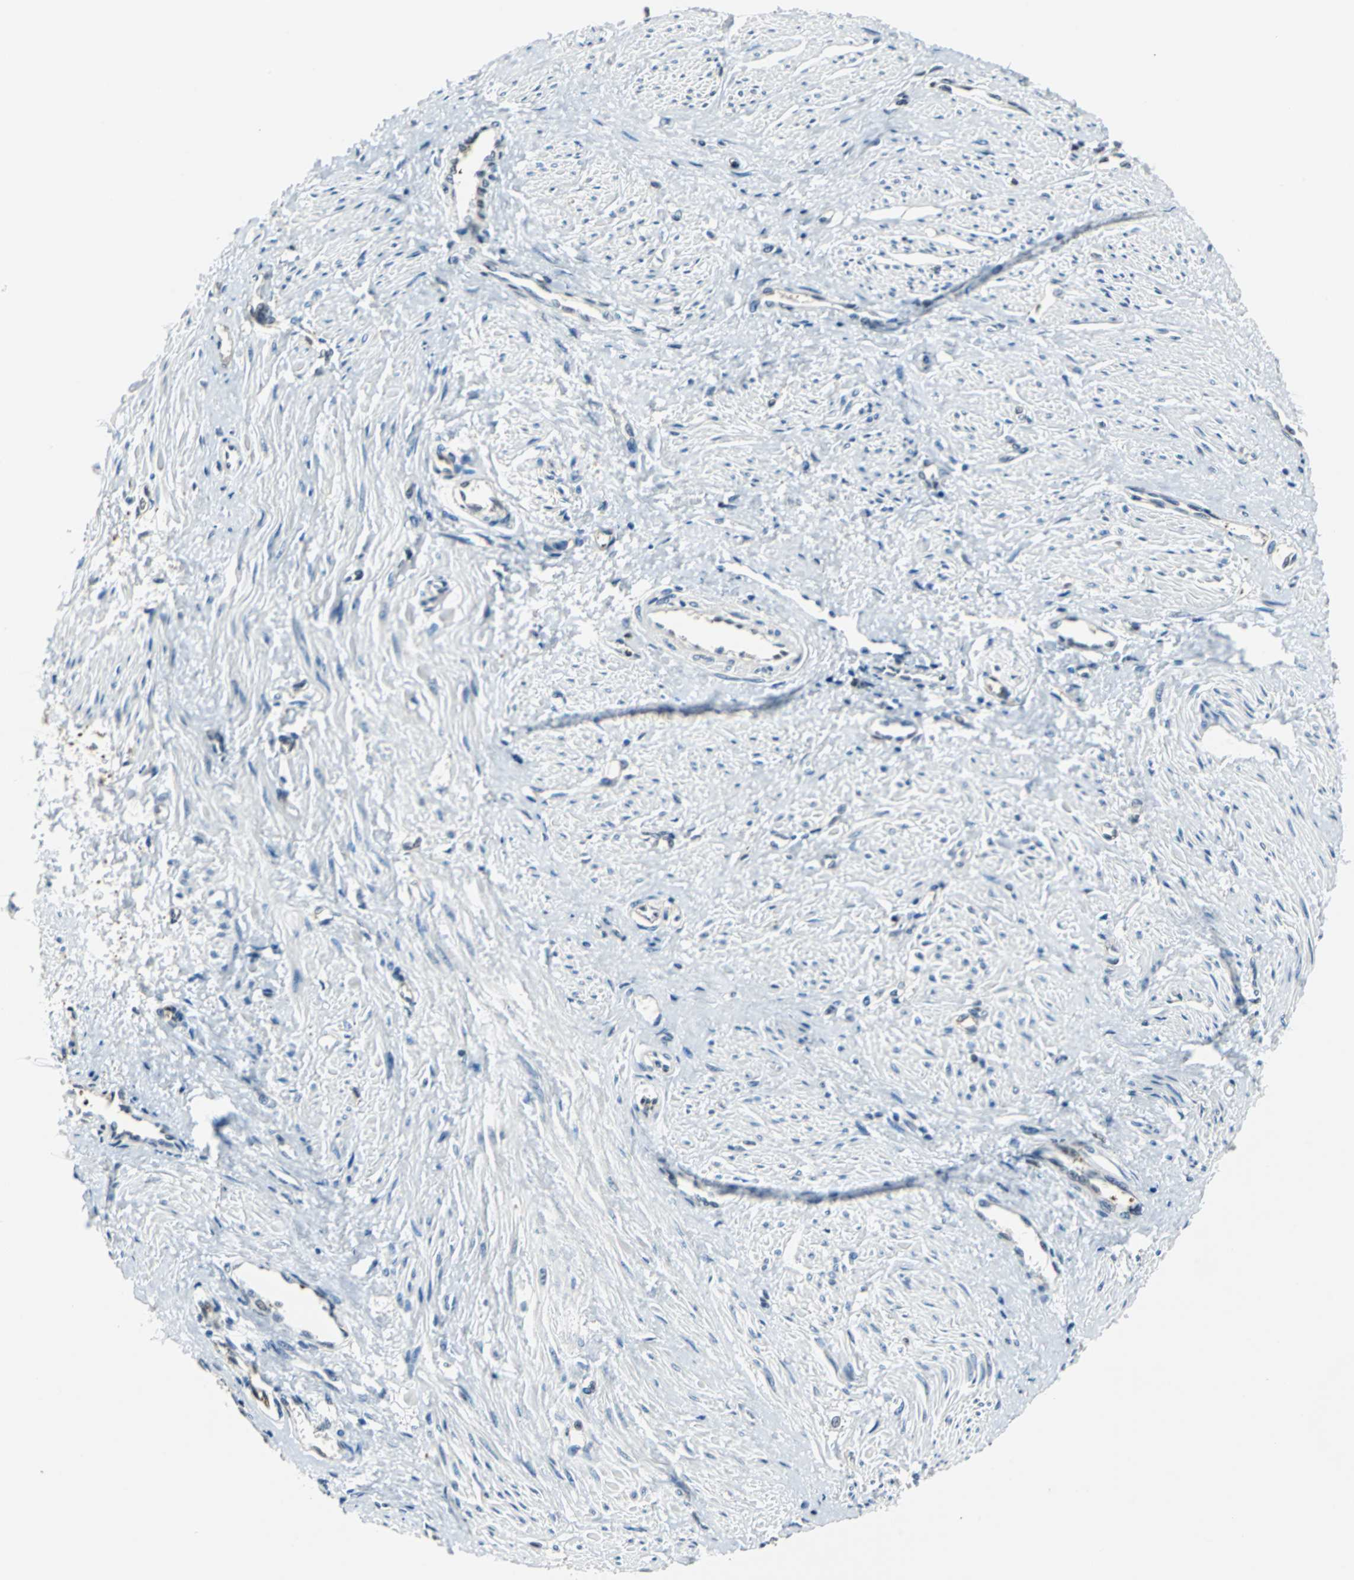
{"staining": {"intensity": "weak", "quantity": "25%-75%", "location": "cytoplasmic/membranous"}, "tissue": "smooth muscle", "cell_type": "Smooth muscle cells", "image_type": "normal", "snomed": [{"axis": "morphology", "description": "Normal tissue, NOS"}, {"axis": "topography", "description": "Smooth muscle"}, {"axis": "topography", "description": "Uterus"}], "caption": "High-magnification brightfield microscopy of benign smooth muscle stained with DAB (3,3'-diaminobenzidine) (brown) and counterstained with hematoxylin (blue). smooth muscle cells exhibit weak cytoplasmic/membranous positivity is present in about25%-75% of cells. (brown staining indicates protein expression, while blue staining denotes nuclei).", "gene": "PSME1", "patient": {"sex": "female", "age": 39}}